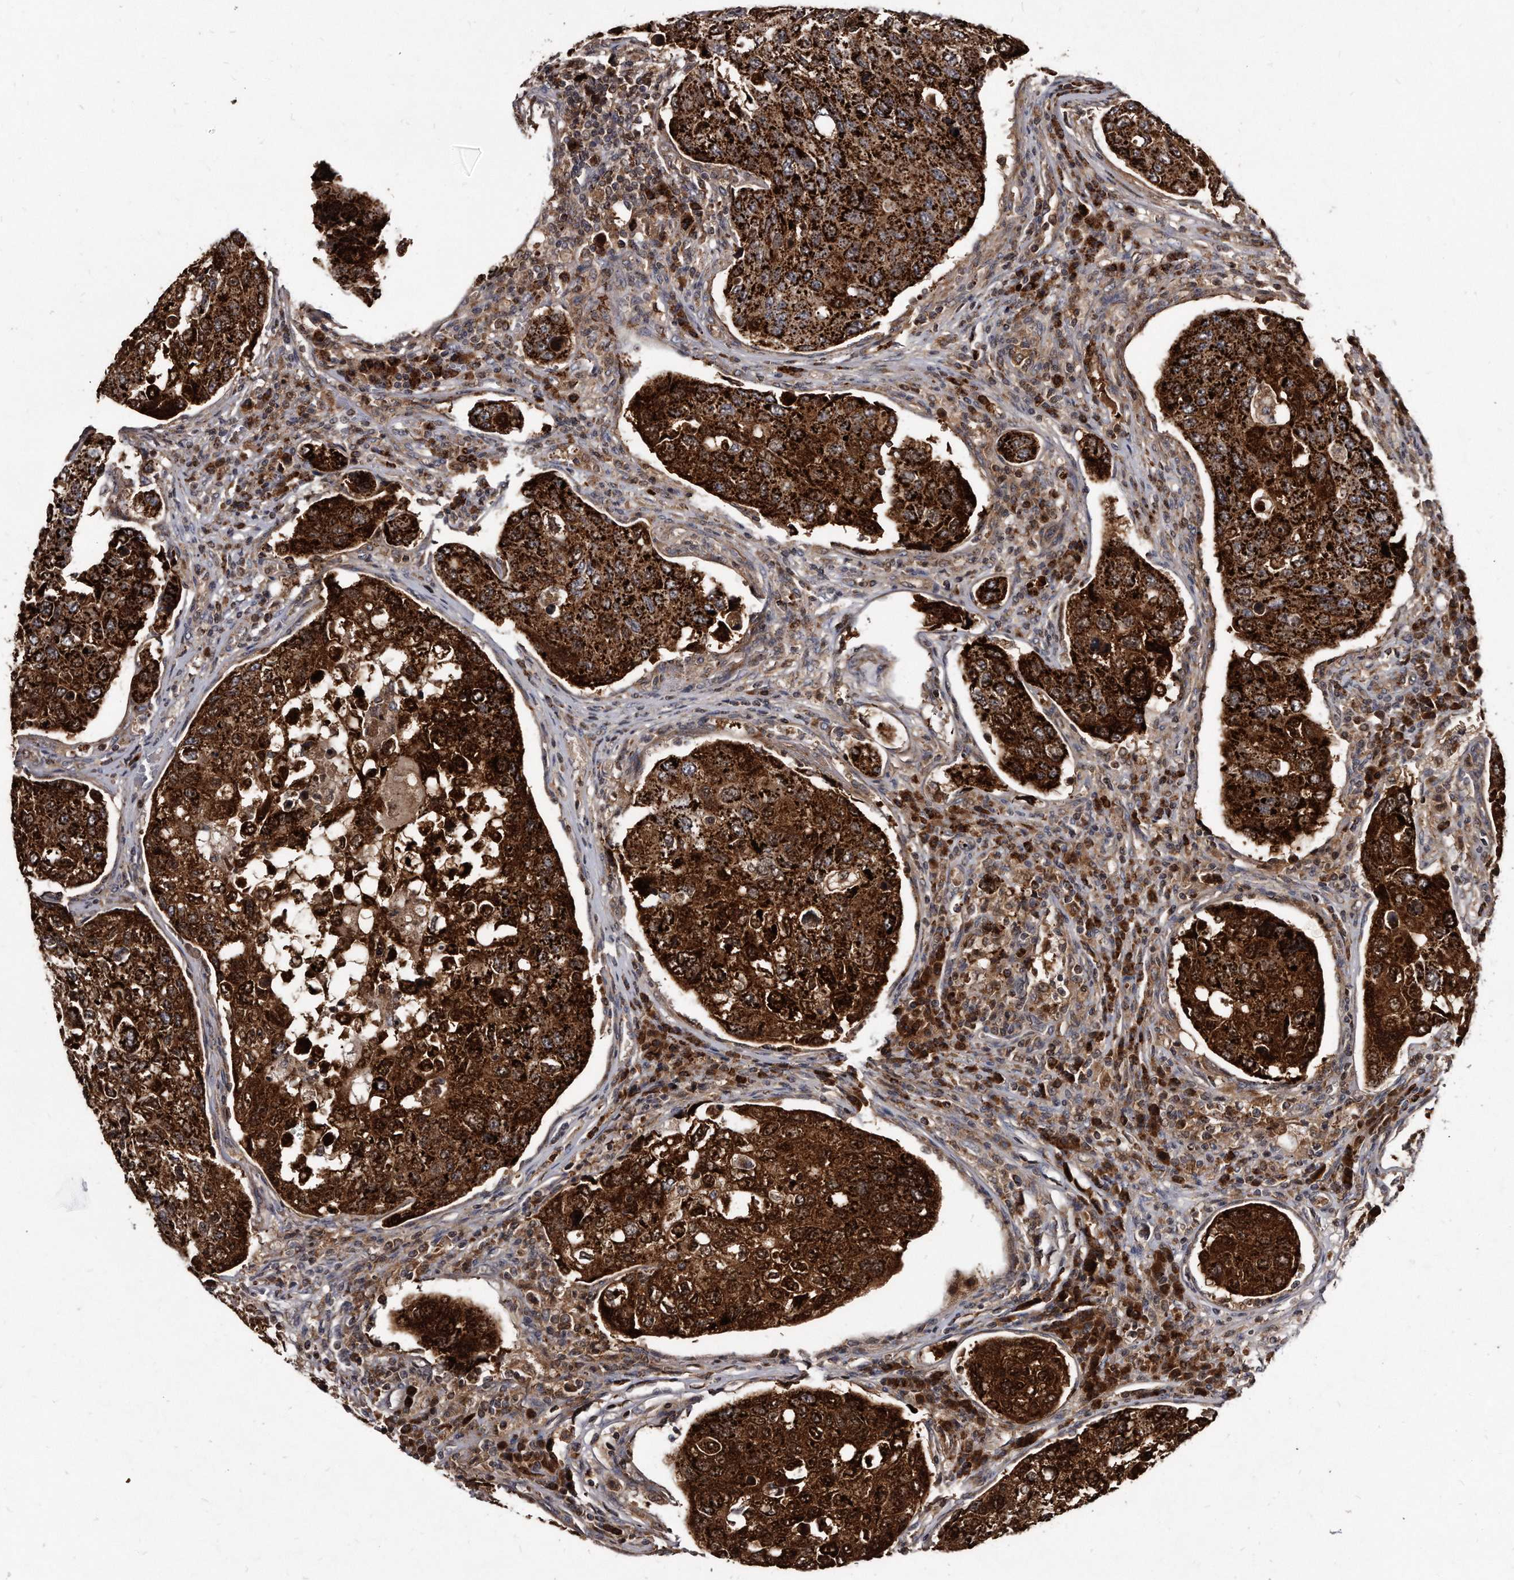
{"staining": {"intensity": "strong", "quantity": ">75%", "location": "cytoplasmic/membranous"}, "tissue": "urothelial cancer", "cell_type": "Tumor cells", "image_type": "cancer", "snomed": [{"axis": "morphology", "description": "Urothelial carcinoma, High grade"}, {"axis": "topography", "description": "Lymph node"}, {"axis": "topography", "description": "Urinary bladder"}], "caption": "A high amount of strong cytoplasmic/membranous staining is identified in about >75% of tumor cells in urothelial cancer tissue.", "gene": "FAM136A", "patient": {"sex": "male", "age": 51}}